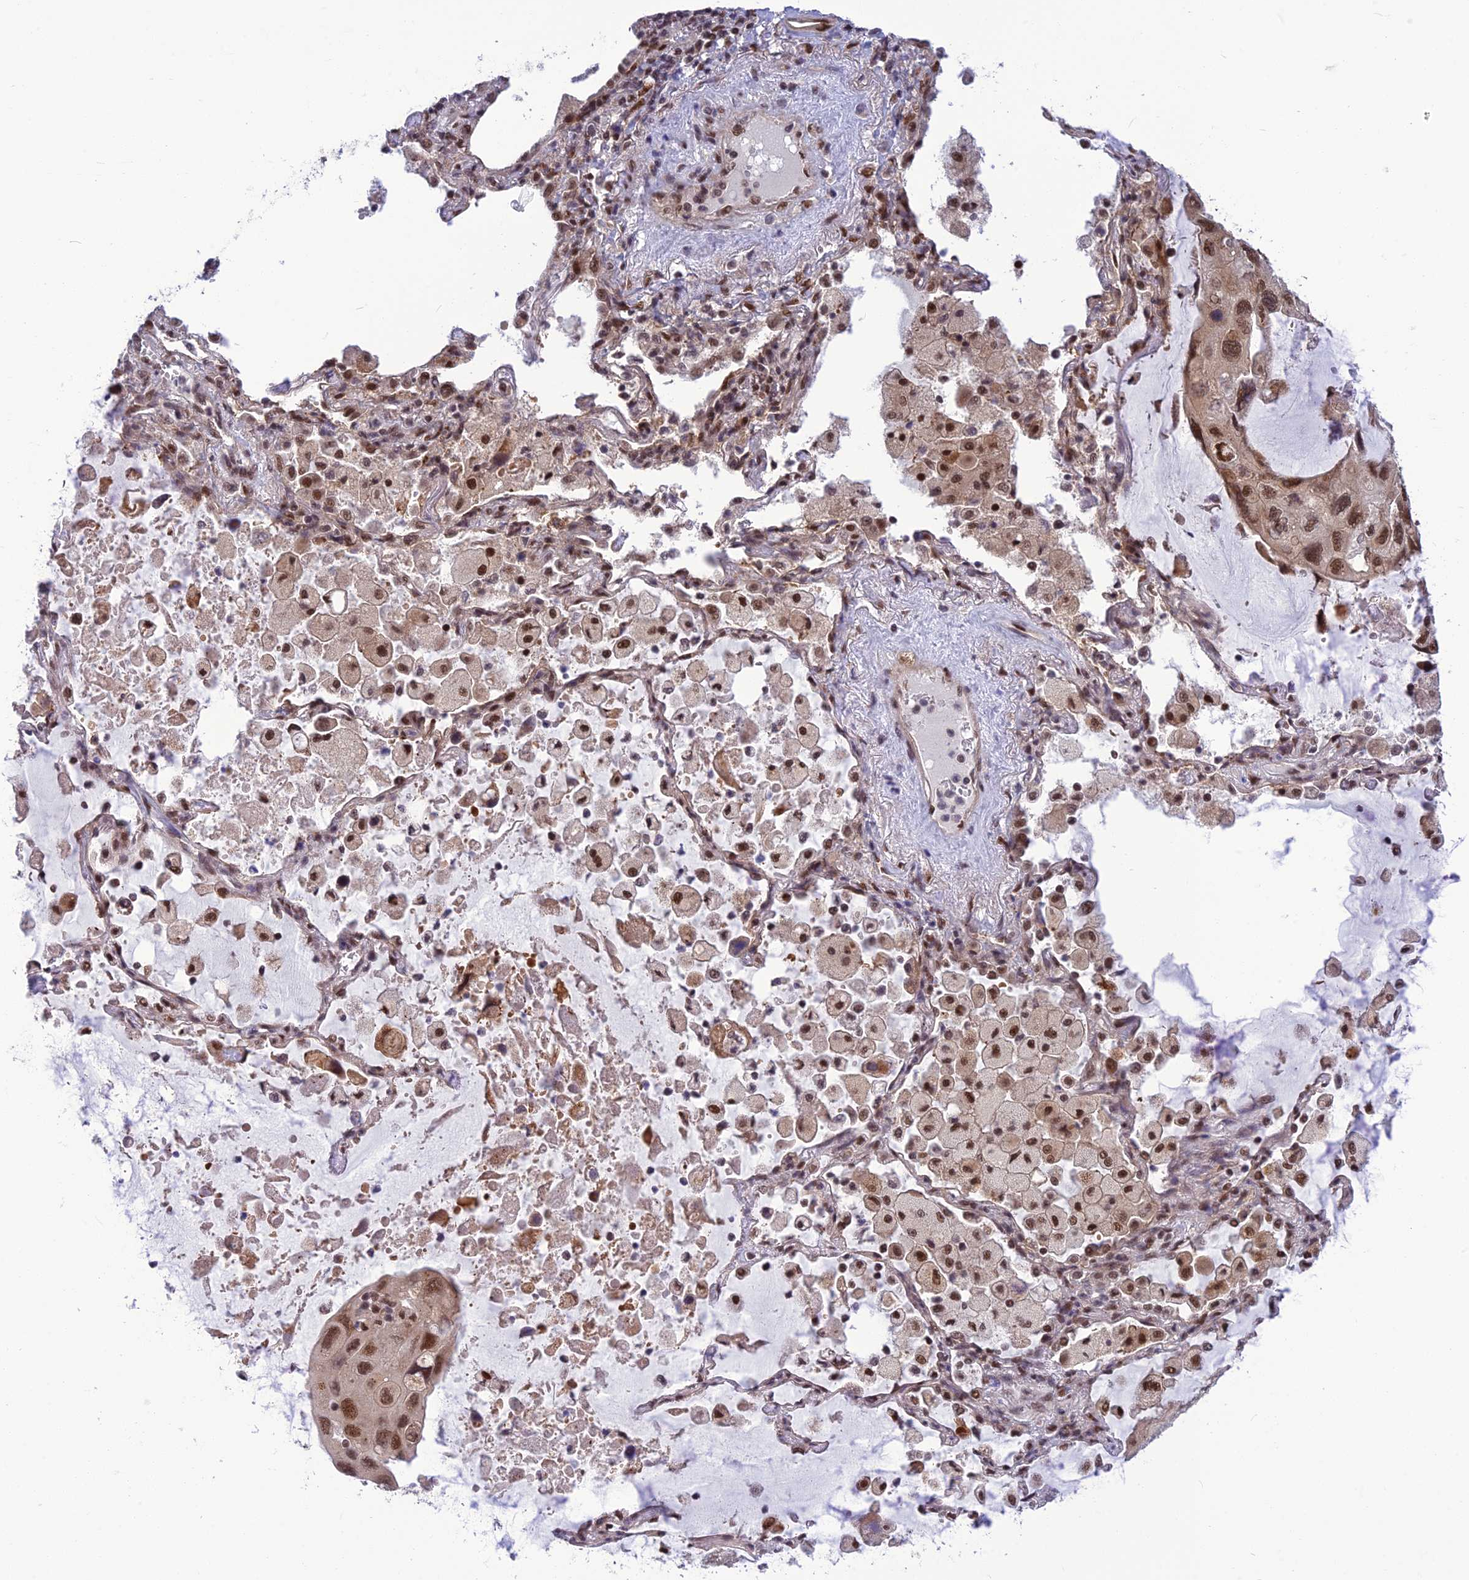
{"staining": {"intensity": "moderate", "quantity": ">75%", "location": "nuclear"}, "tissue": "lung cancer", "cell_type": "Tumor cells", "image_type": "cancer", "snomed": [{"axis": "morphology", "description": "Squamous cell carcinoma, NOS"}, {"axis": "topography", "description": "Lung"}], "caption": "This photomicrograph demonstrates squamous cell carcinoma (lung) stained with IHC to label a protein in brown. The nuclear of tumor cells show moderate positivity for the protein. Nuclei are counter-stained blue.", "gene": "RTRAF", "patient": {"sex": "female", "age": 73}}